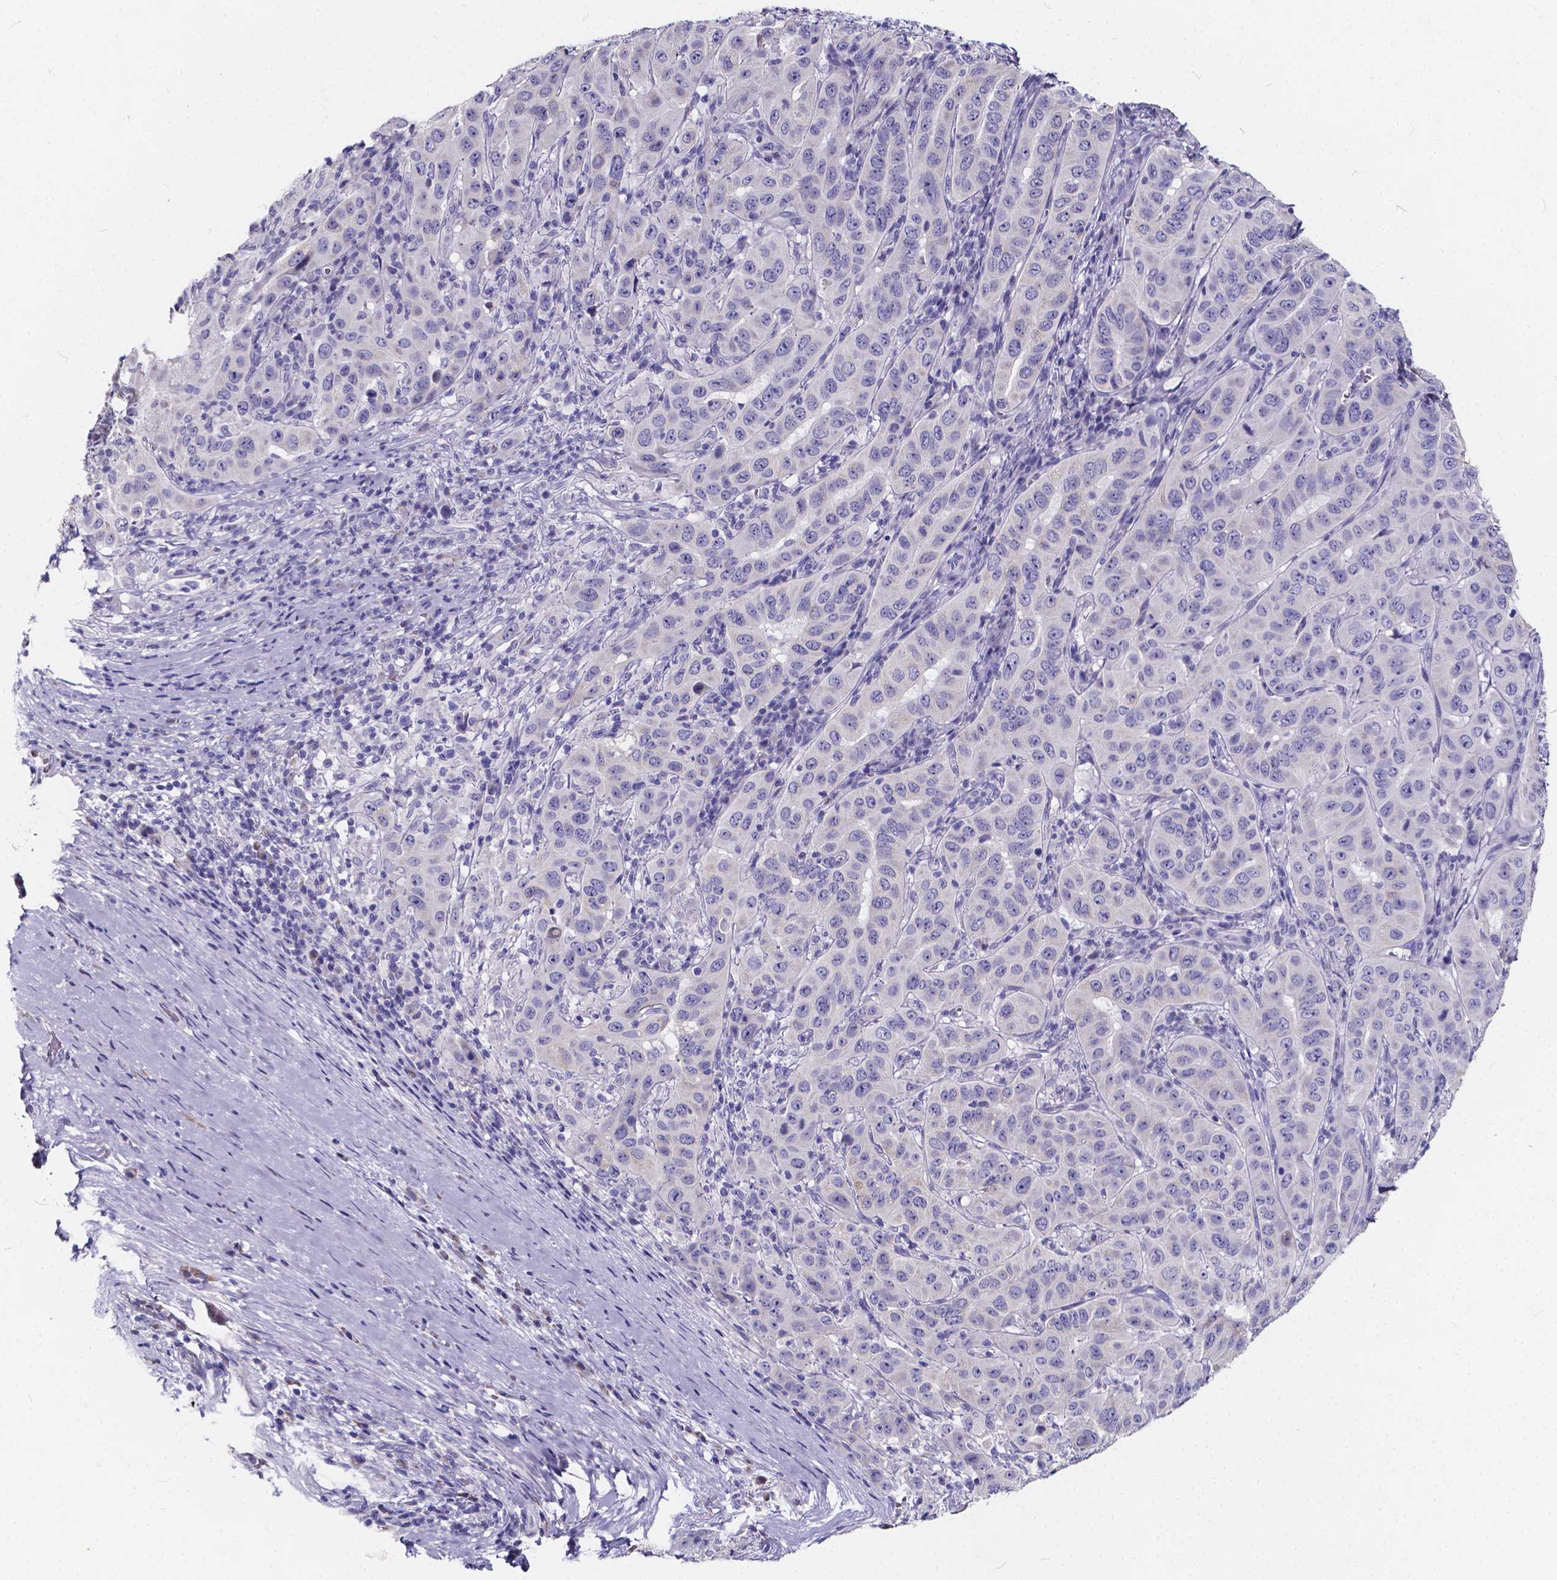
{"staining": {"intensity": "negative", "quantity": "none", "location": "none"}, "tissue": "pancreatic cancer", "cell_type": "Tumor cells", "image_type": "cancer", "snomed": [{"axis": "morphology", "description": "Adenocarcinoma, NOS"}, {"axis": "topography", "description": "Pancreas"}], "caption": "Pancreatic cancer was stained to show a protein in brown. There is no significant positivity in tumor cells. The staining was performed using DAB to visualize the protein expression in brown, while the nuclei were stained in blue with hematoxylin (Magnification: 20x).", "gene": "SPEF2", "patient": {"sex": "male", "age": 63}}